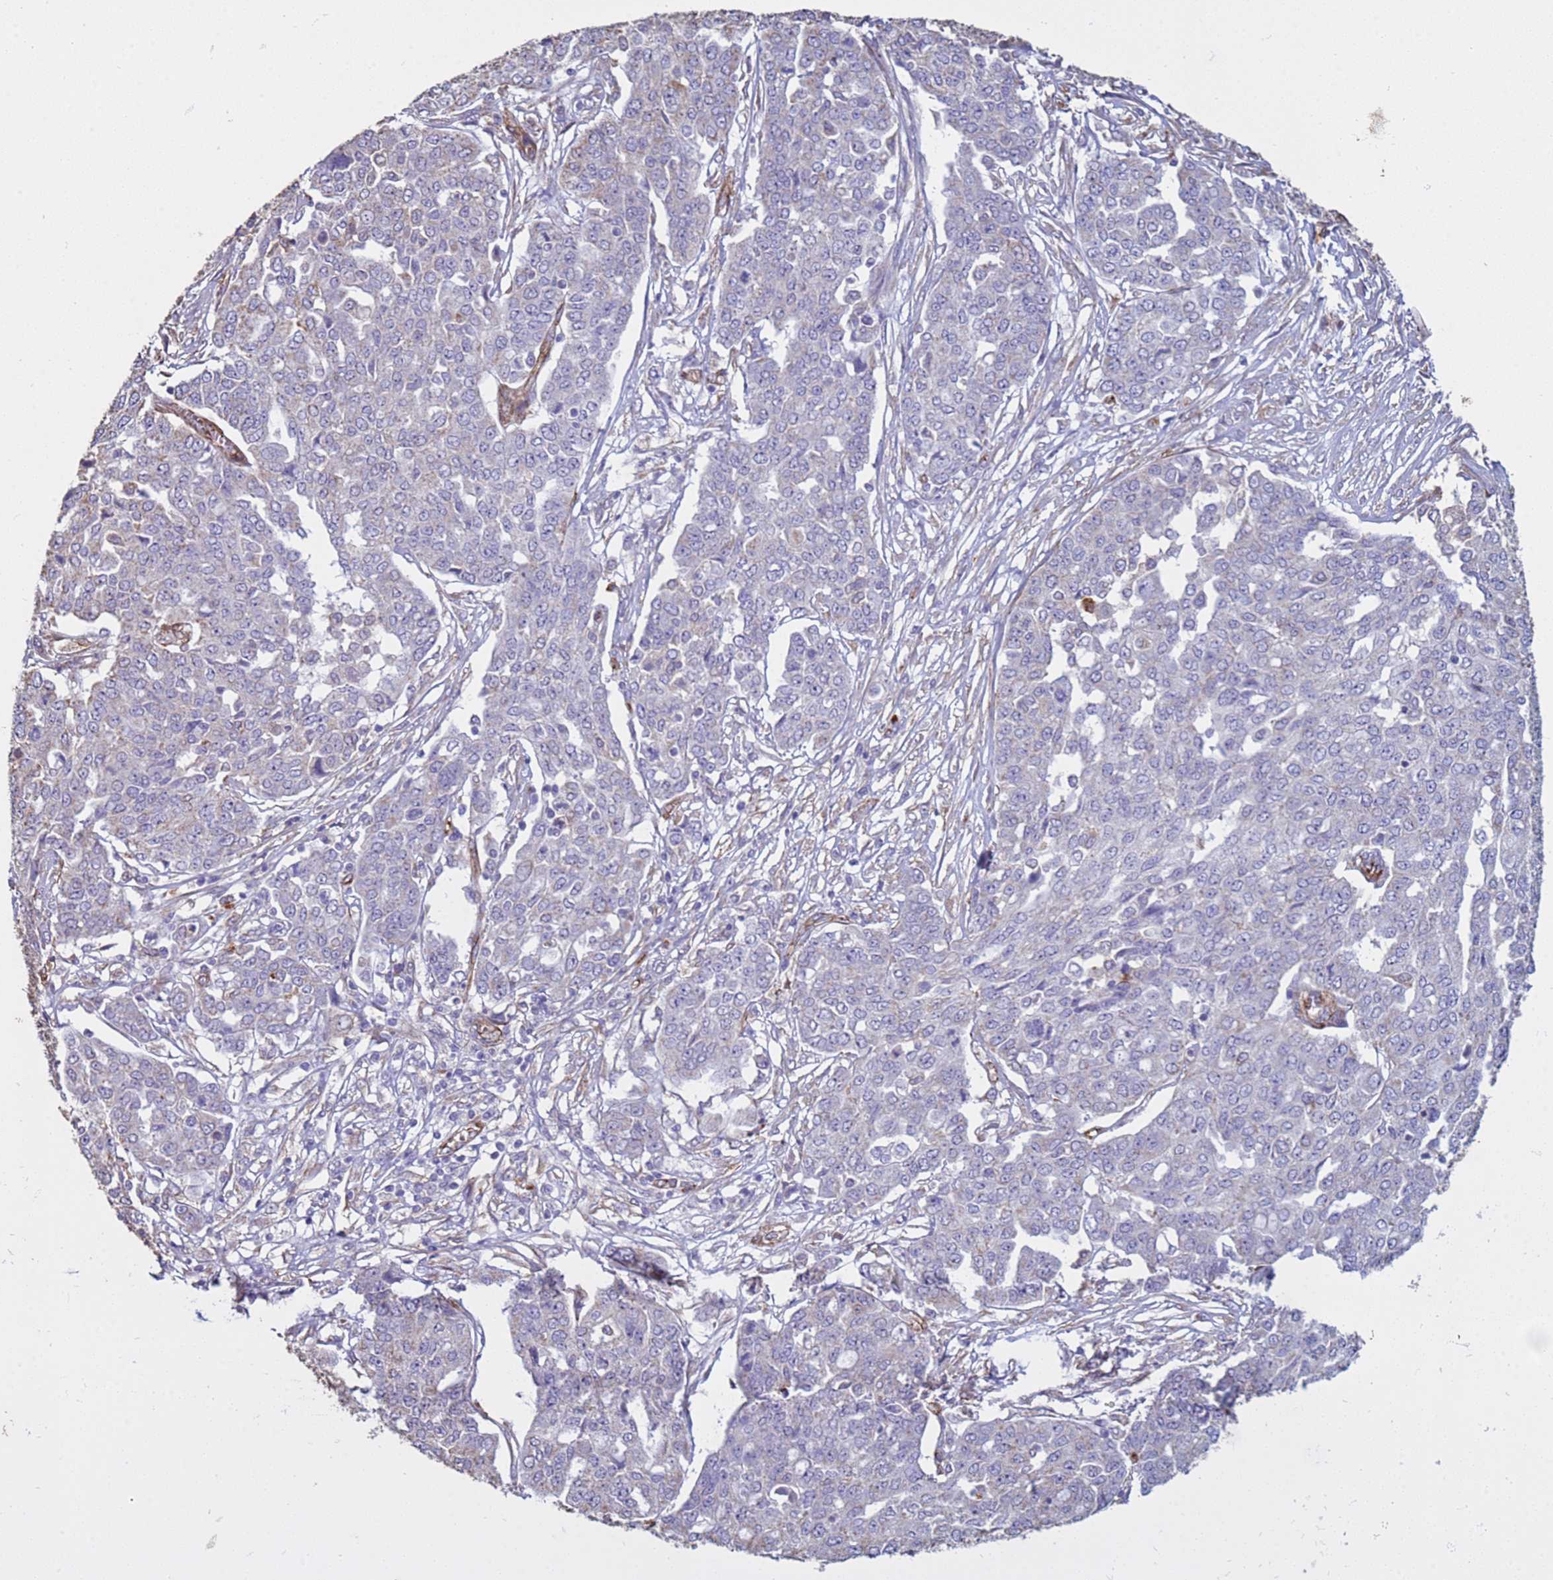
{"staining": {"intensity": "negative", "quantity": "none", "location": "none"}, "tissue": "ovarian cancer", "cell_type": "Tumor cells", "image_type": "cancer", "snomed": [{"axis": "morphology", "description": "Cystadenocarcinoma, serous, NOS"}, {"axis": "topography", "description": "Soft tissue"}, {"axis": "topography", "description": "Ovary"}], "caption": "There is no significant positivity in tumor cells of ovarian cancer (serous cystadenocarcinoma).", "gene": "GASK1A", "patient": {"sex": "female", "age": 57}}